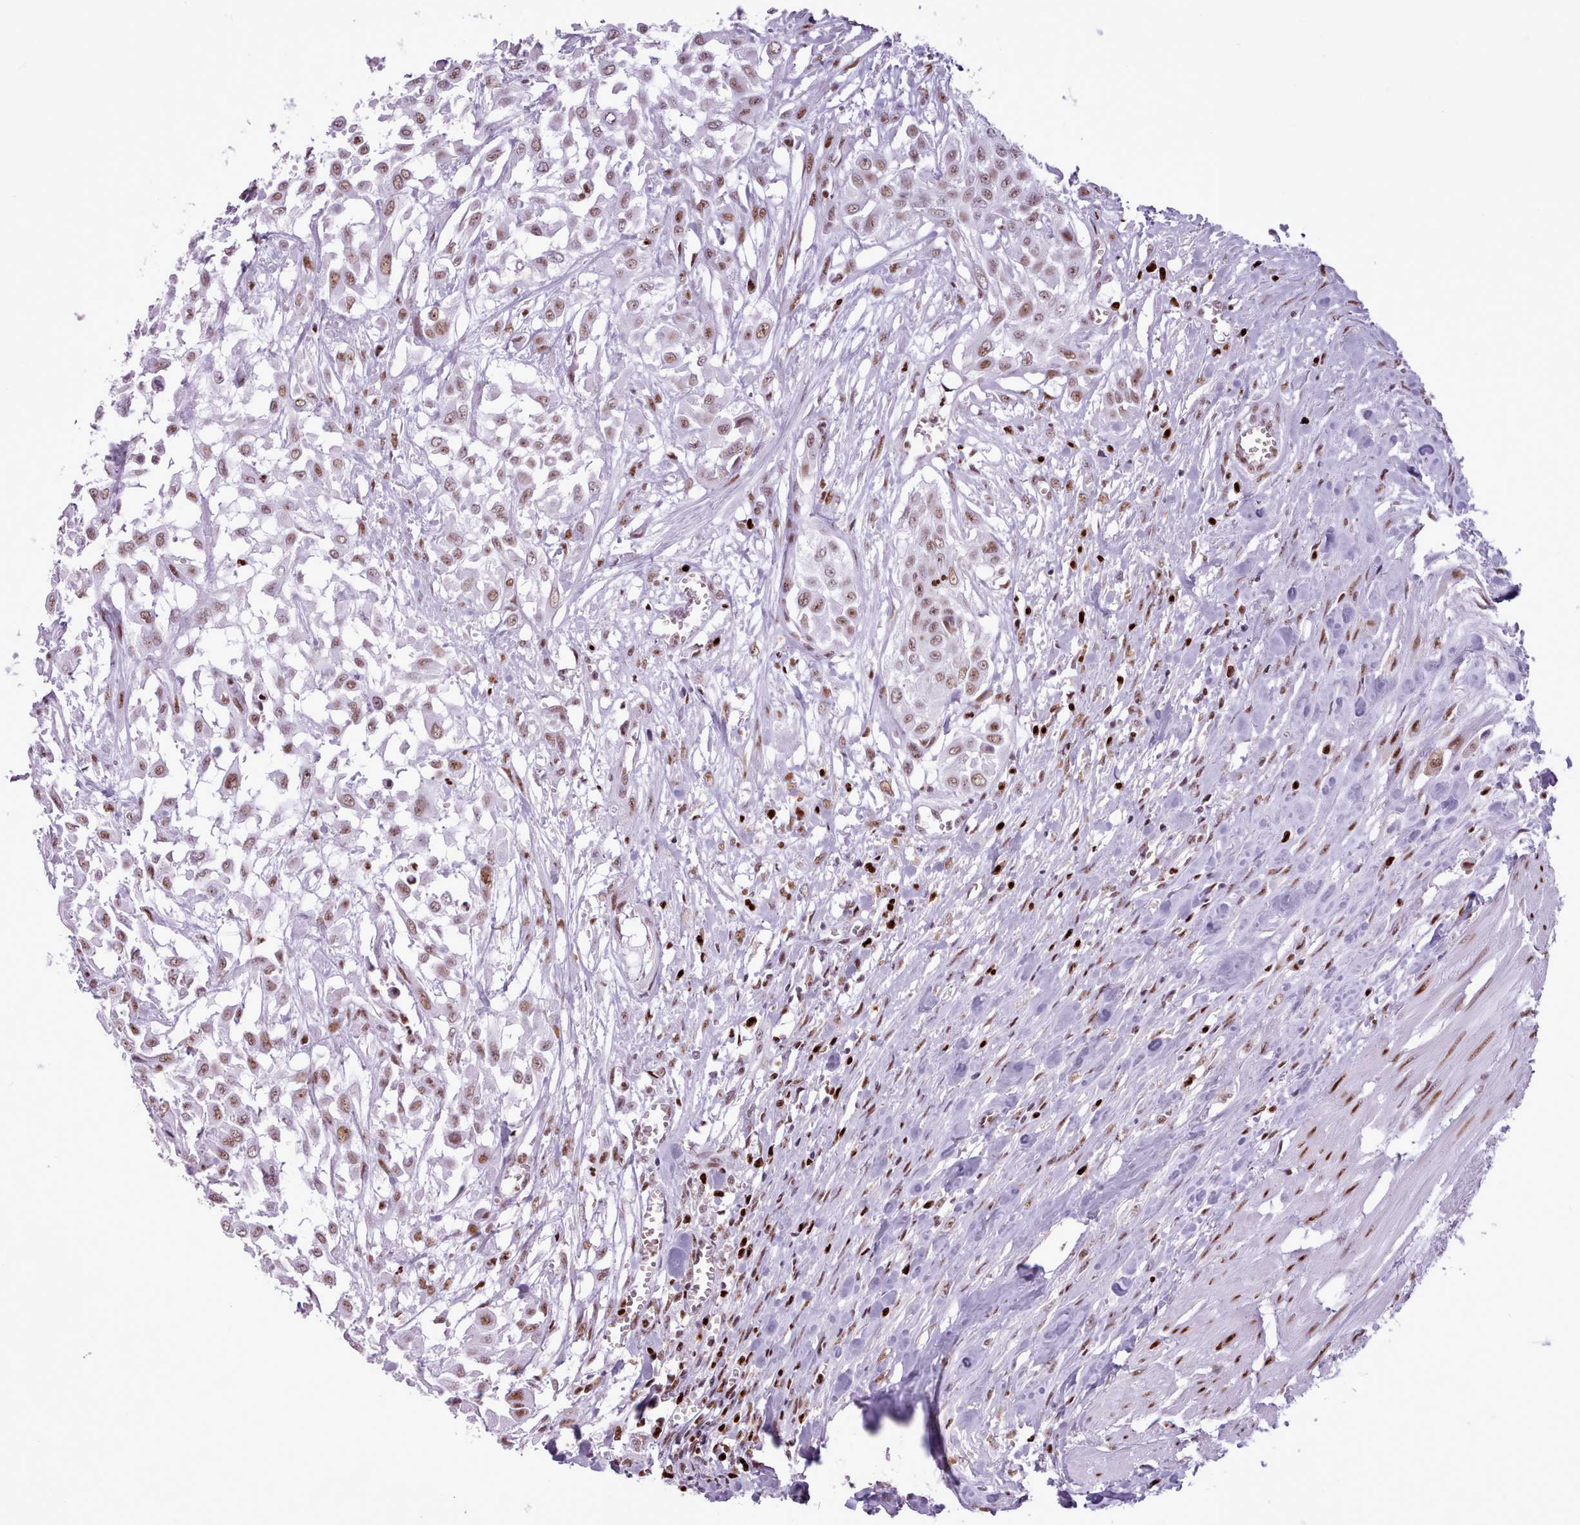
{"staining": {"intensity": "moderate", "quantity": ">75%", "location": "nuclear"}, "tissue": "urothelial cancer", "cell_type": "Tumor cells", "image_type": "cancer", "snomed": [{"axis": "morphology", "description": "Urothelial carcinoma, High grade"}, {"axis": "topography", "description": "Urinary bladder"}], "caption": "IHC (DAB (3,3'-diaminobenzidine)) staining of urothelial cancer demonstrates moderate nuclear protein positivity in about >75% of tumor cells.", "gene": "SRSF4", "patient": {"sex": "male", "age": 57}}